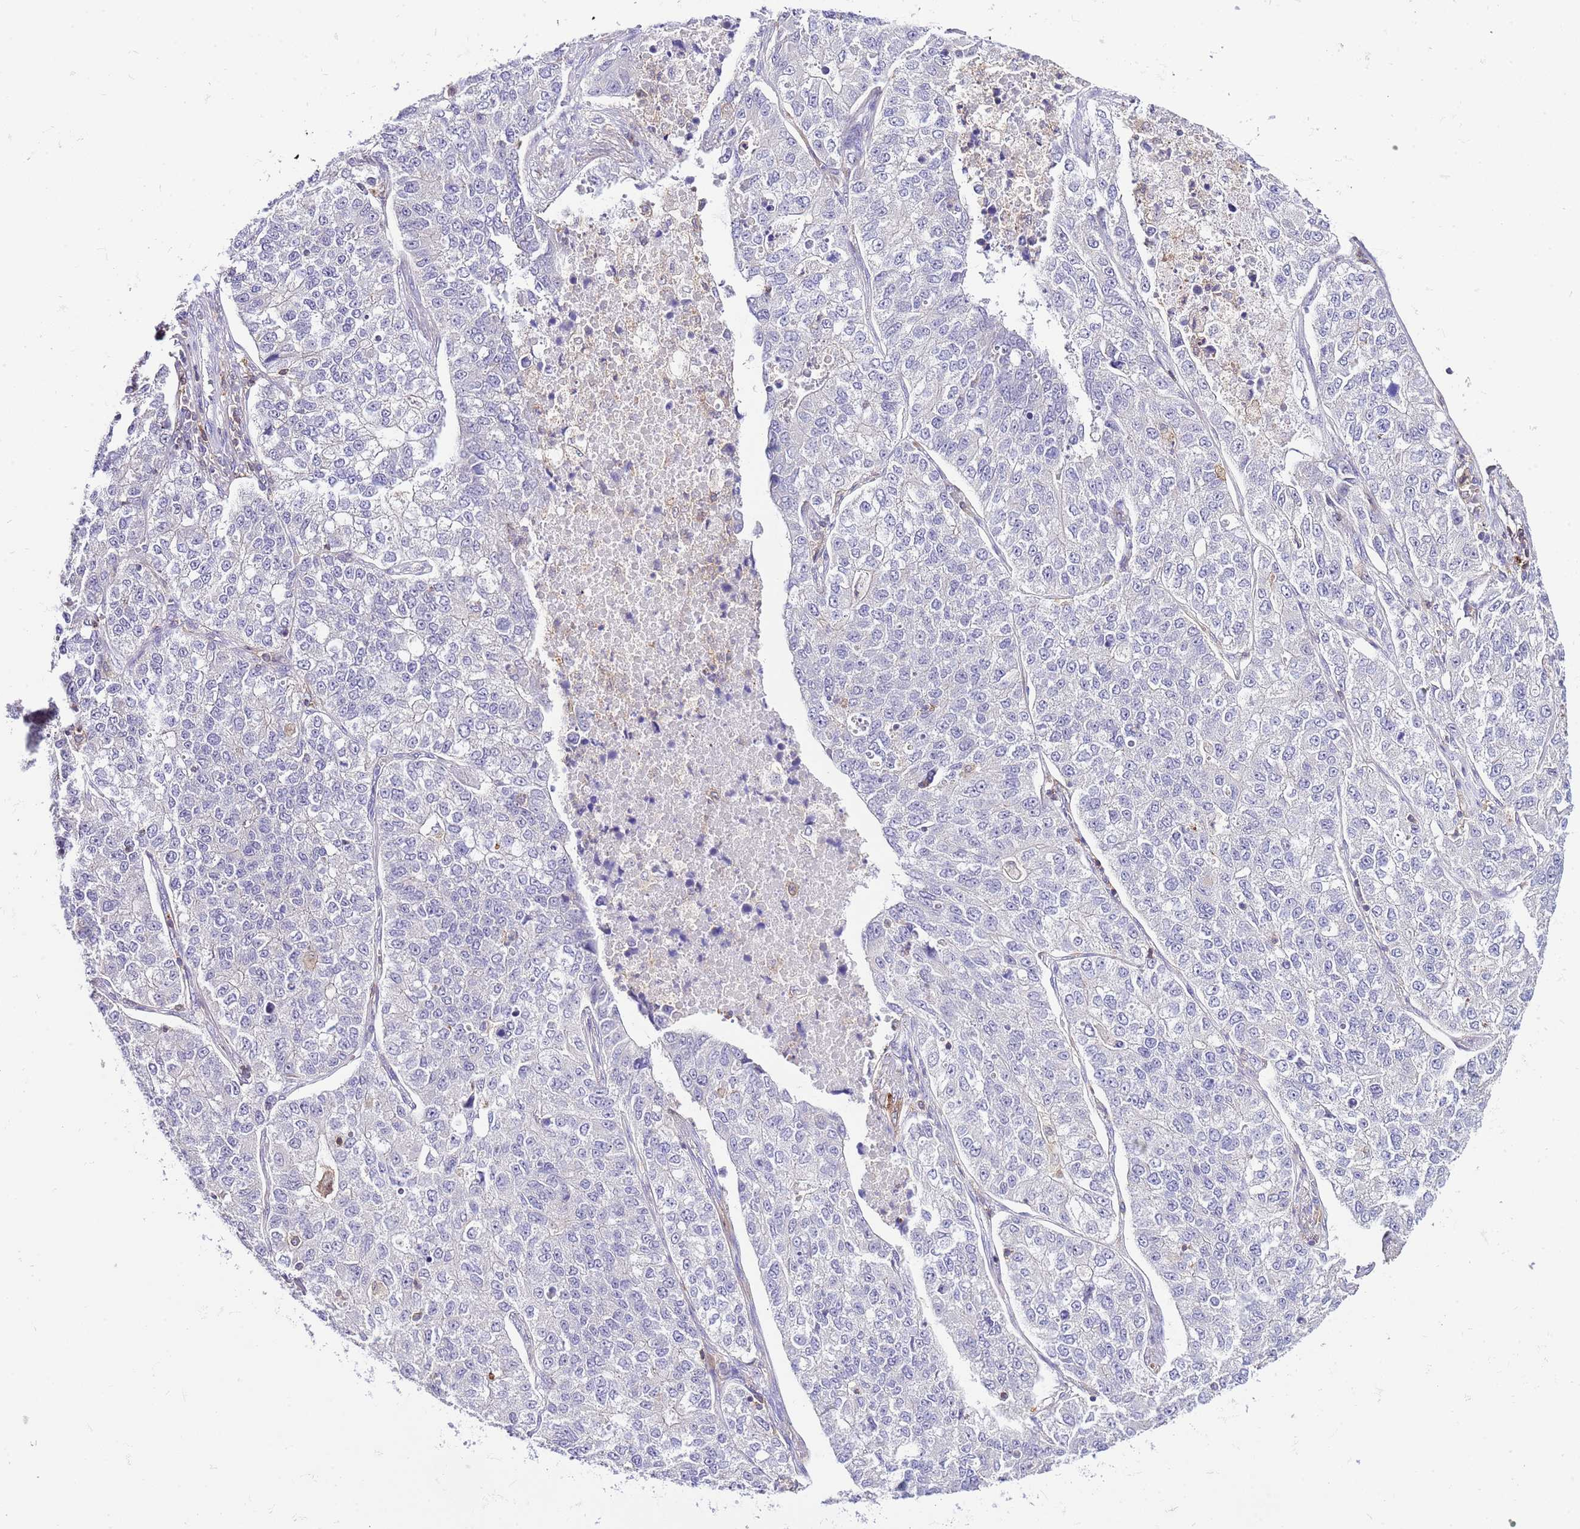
{"staining": {"intensity": "negative", "quantity": "none", "location": "none"}, "tissue": "lung cancer", "cell_type": "Tumor cells", "image_type": "cancer", "snomed": [{"axis": "morphology", "description": "Adenocarcinoma, NOS"}, {"axis": "topography", "description": "Lung"}], "caption": "This is an IHC photomicrograph of lung cancer. There is no staining in tumor cells.", "gene": "EFHD1", "patient": {"sex": "male", "age": 49}}